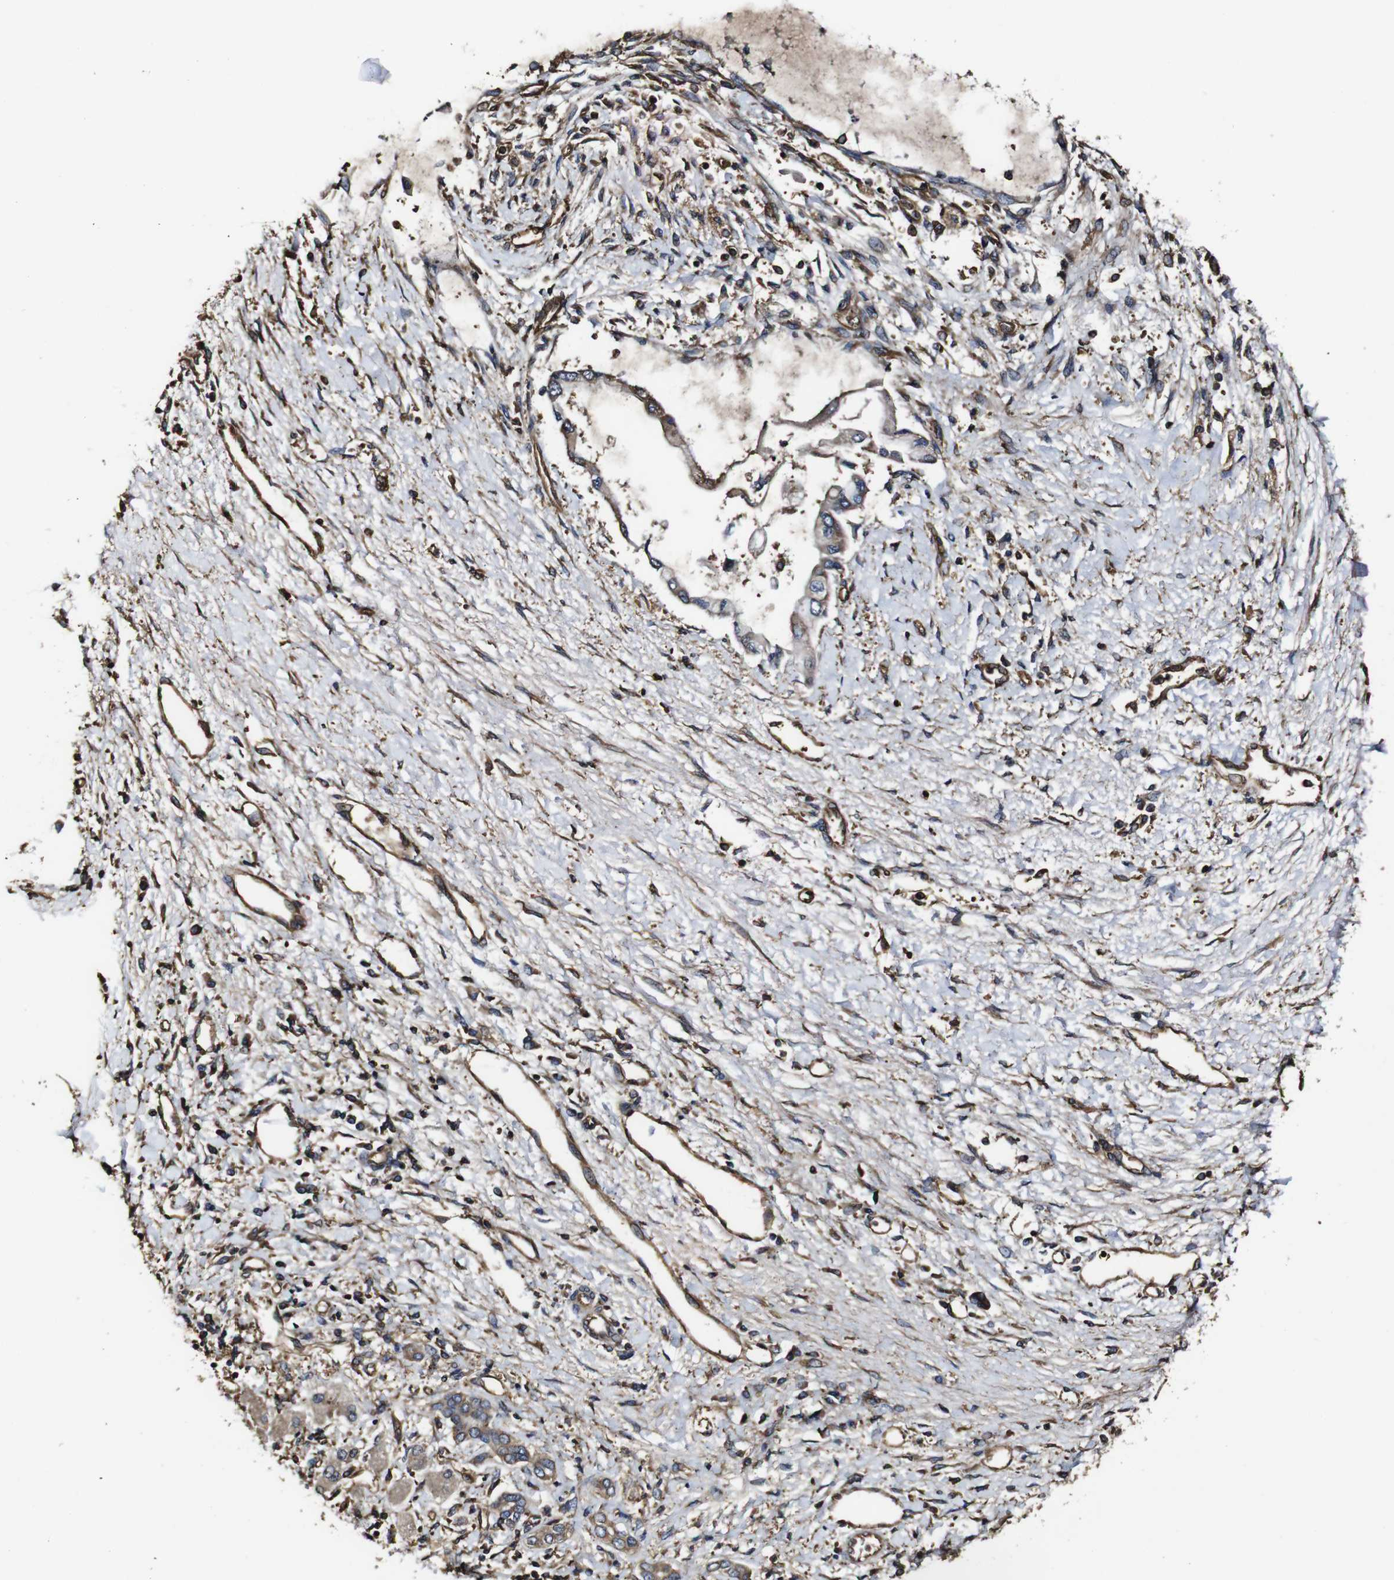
{"staining": {"intensity": "weak", "quantity": ">75%", "location": "cytoplasmic/membranous"}, "tissue": "liver cancer", "cell_type": "Tumor cells", "image_type": "cancer", "snomed": [{"axis": "morphology", "description": "Cholangiocarcinoma"}, {"axis": "topography", "description": "Liver"}], "caption": "The micrograph displays immunohistochemical staining of liver cancer. There is weak cytoplasmic/membranous expression is identified in about >75% of tumor cells. Immunohistochemistry stains the protein of interest in brown and the nuclei are stained blue.", "gene": "MSN", "patient": {"sex": "male", "age": 50}}